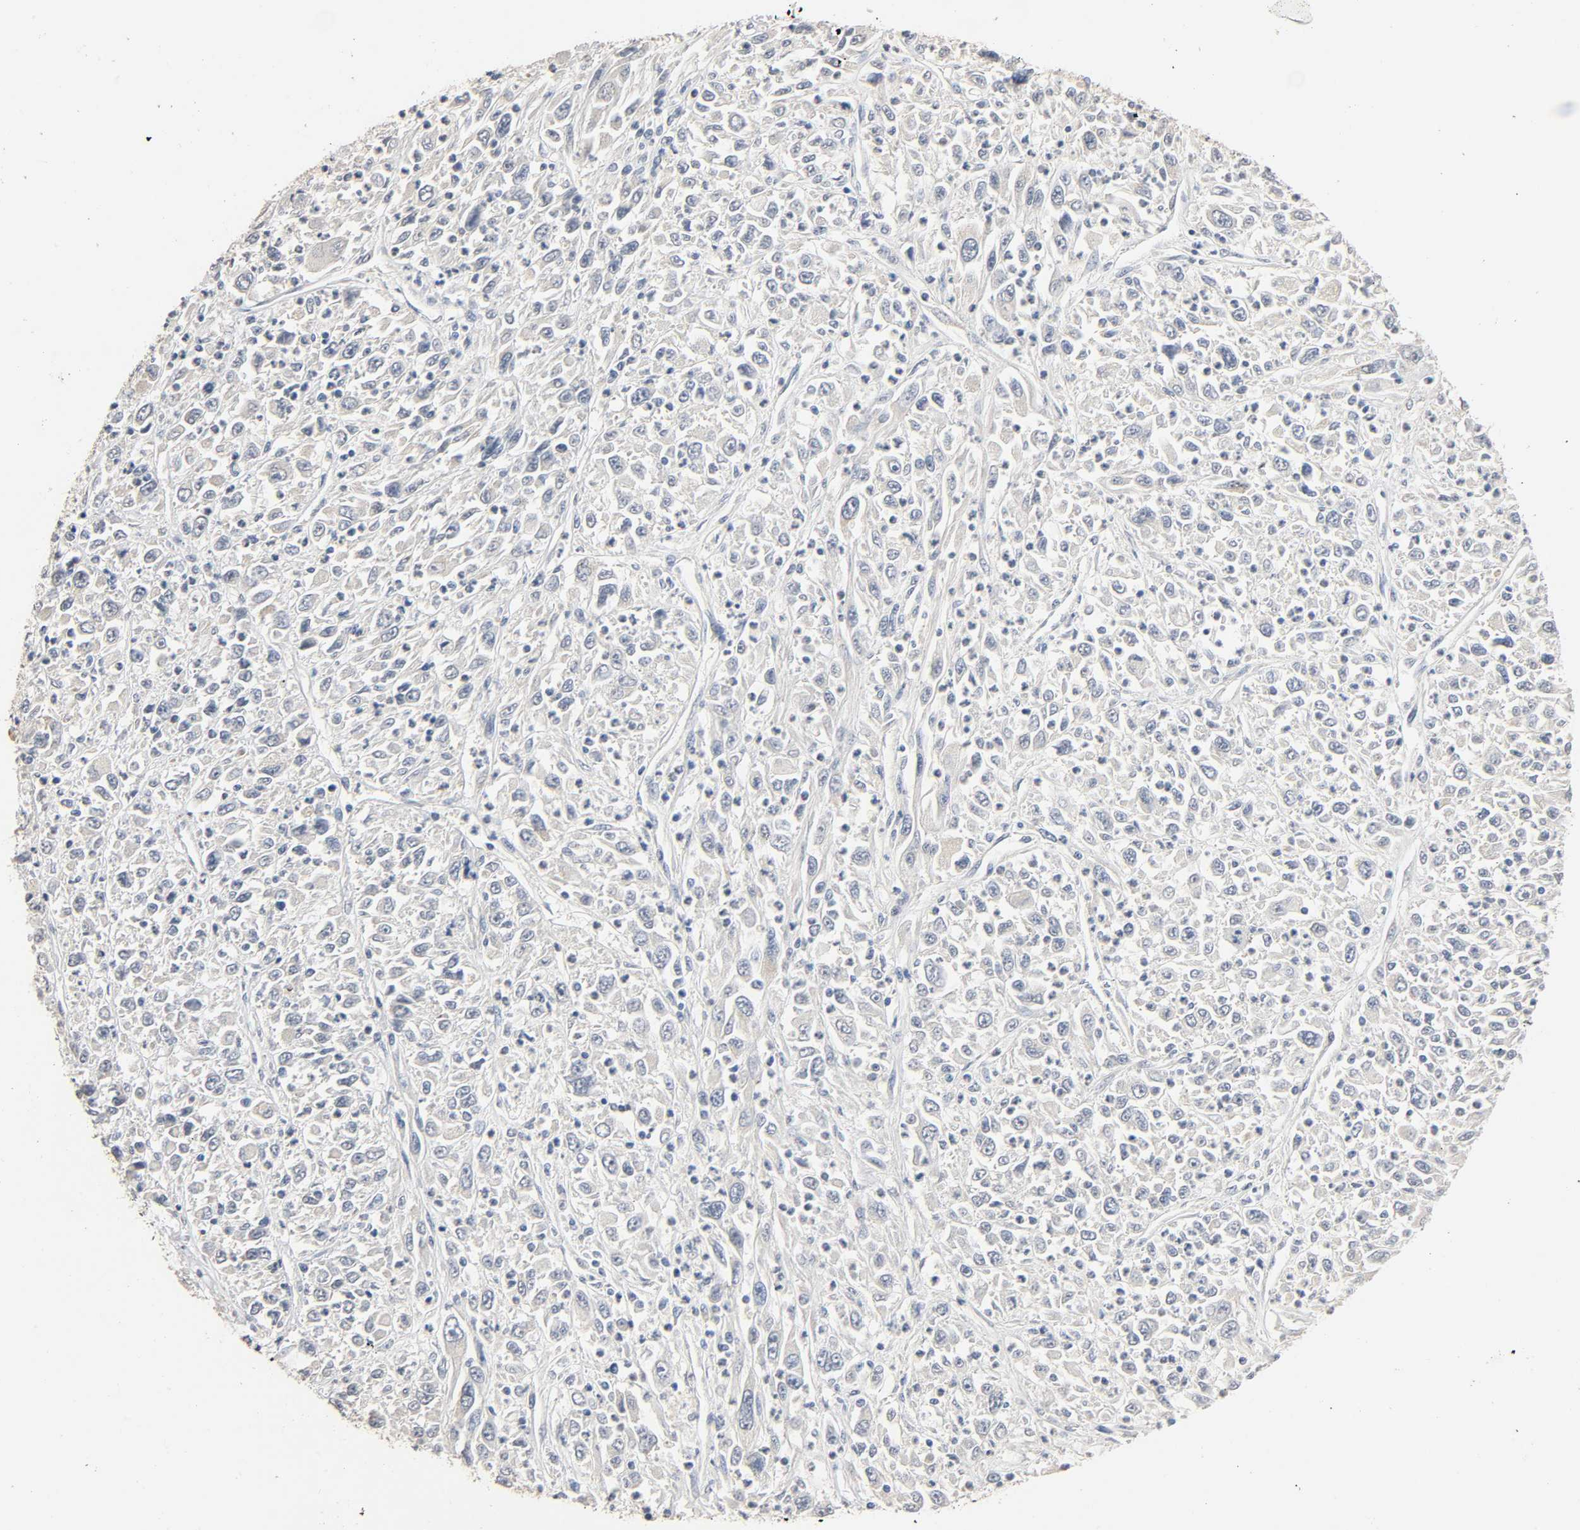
{"staining": {"intensity": "negative", "quantity": "none", "location": "none"}, "tissue": "melanoma", "cell_type": "Tumor cells", "image_type": "cancer", "snomed": [{"axis": "morphology", "description": "Malignant melanoma, Metastatic site"}, {"axis": "topography", "description": "Skin"}], "caption": "The histopathology image demonstrates no staining of tumor cells in malignant melanoma (metastatic site). (DAB (3,3'-diaminobenzidine) IHC visualized using brightfield microscopy, high magnification).", "gene": "MAGEA8", "patient": {"sex": "female", "age": 56}}